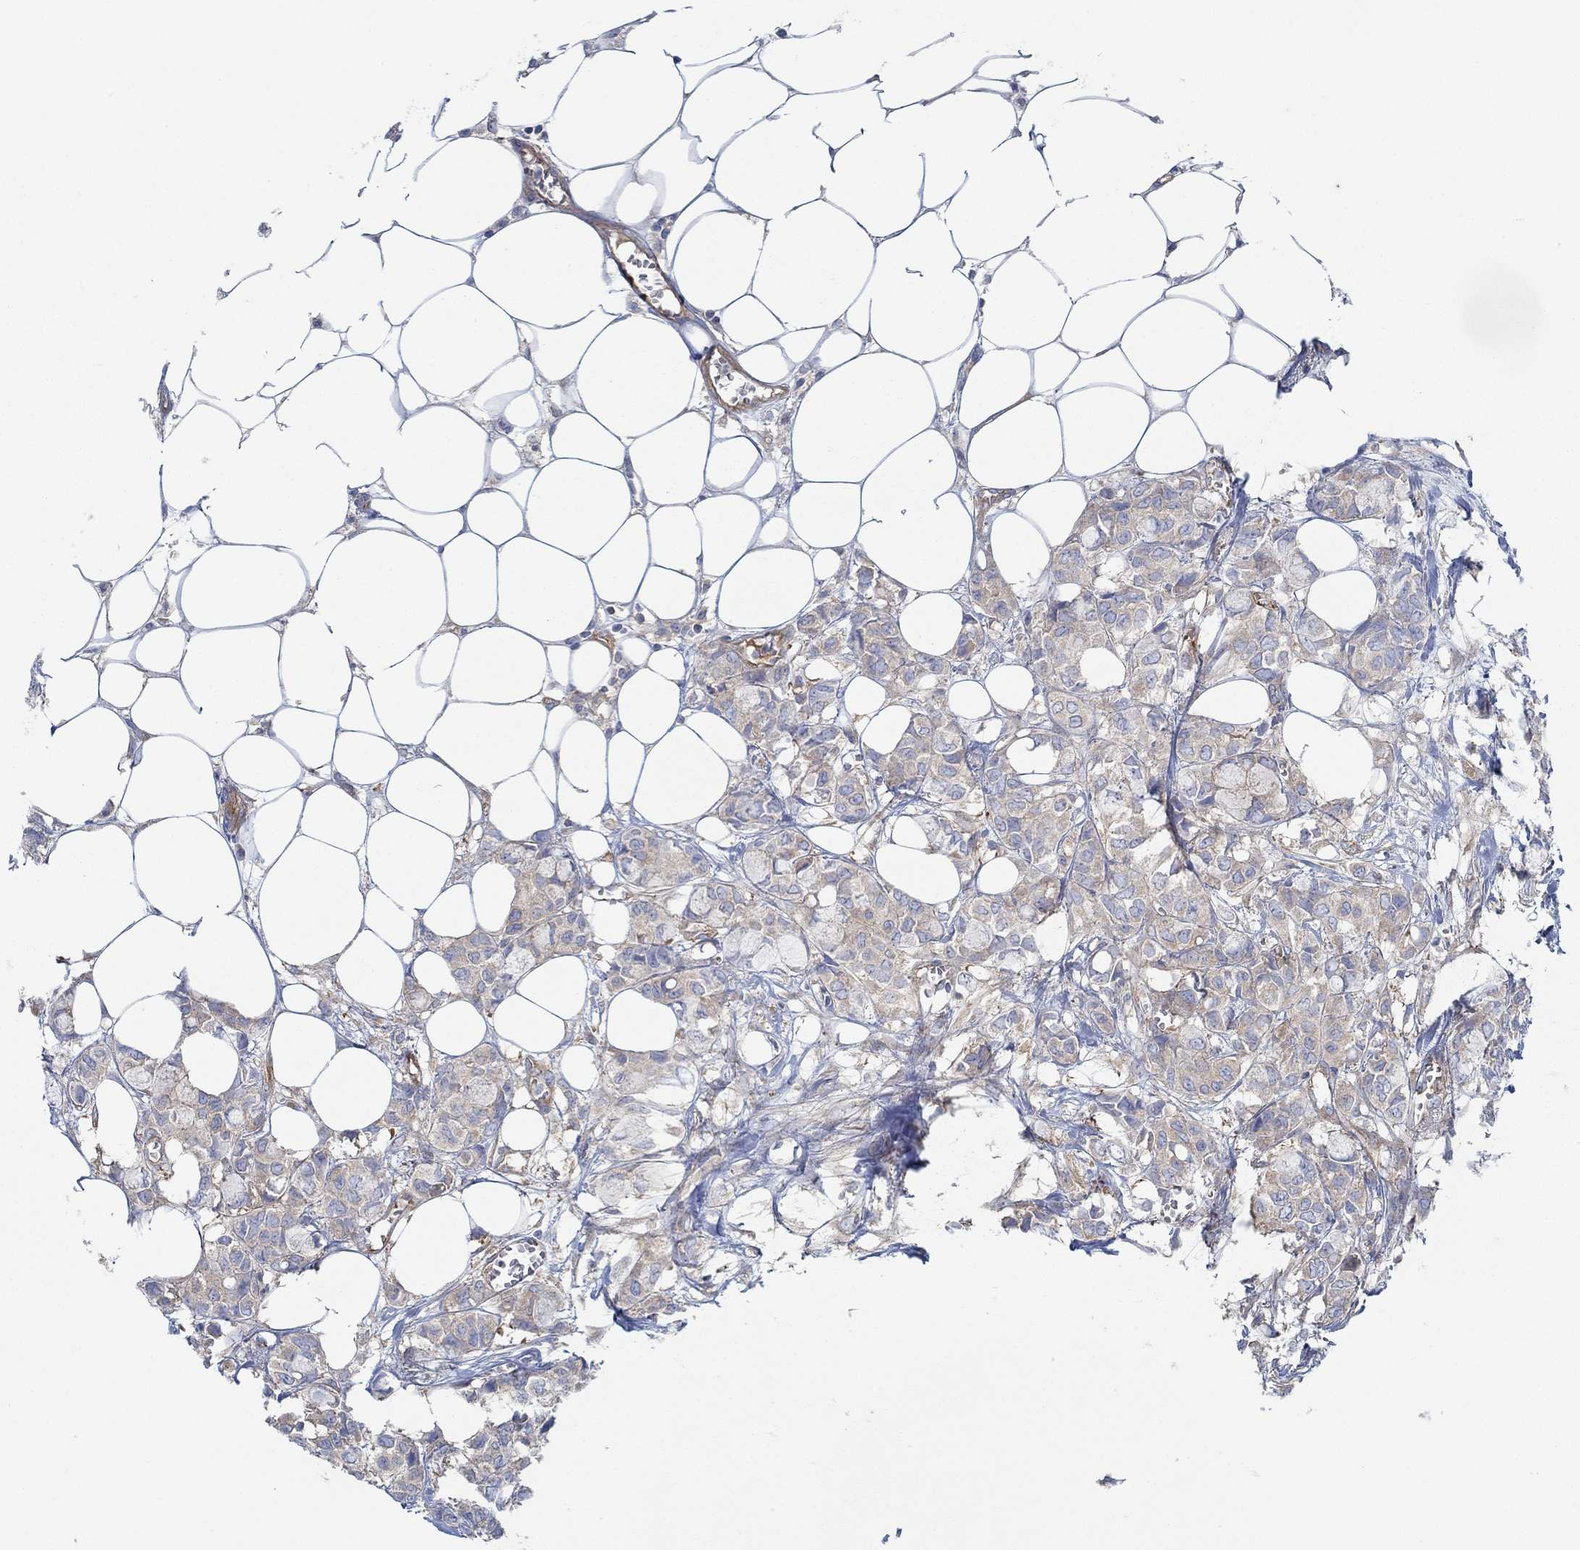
{"staining": {"intensity": "weak", "quantity": "25%-75%", "location": "cytoplasmic/membranous"}, "tissue": "breast cancer", "cell_type": "Tumor cells", "image_type": "cancer", "snomed": [{"axis": "morphology", "description": "Duct carcinoma"}, {"axis": "topography", "description": "Breast"}], "caption": "Brown immunohistochemical staining in human breast cancer (invasive ductal carcinoma) exhibits weak cytoplasmic/membranous expression in about 25%-75% of tumor cells. (DAB (3,3'-diaminobenzidine) IHC with brightfield microscopy, high magnification).", "gene": "SPAG9", "patient": {"sex": "female", "age": 85}}